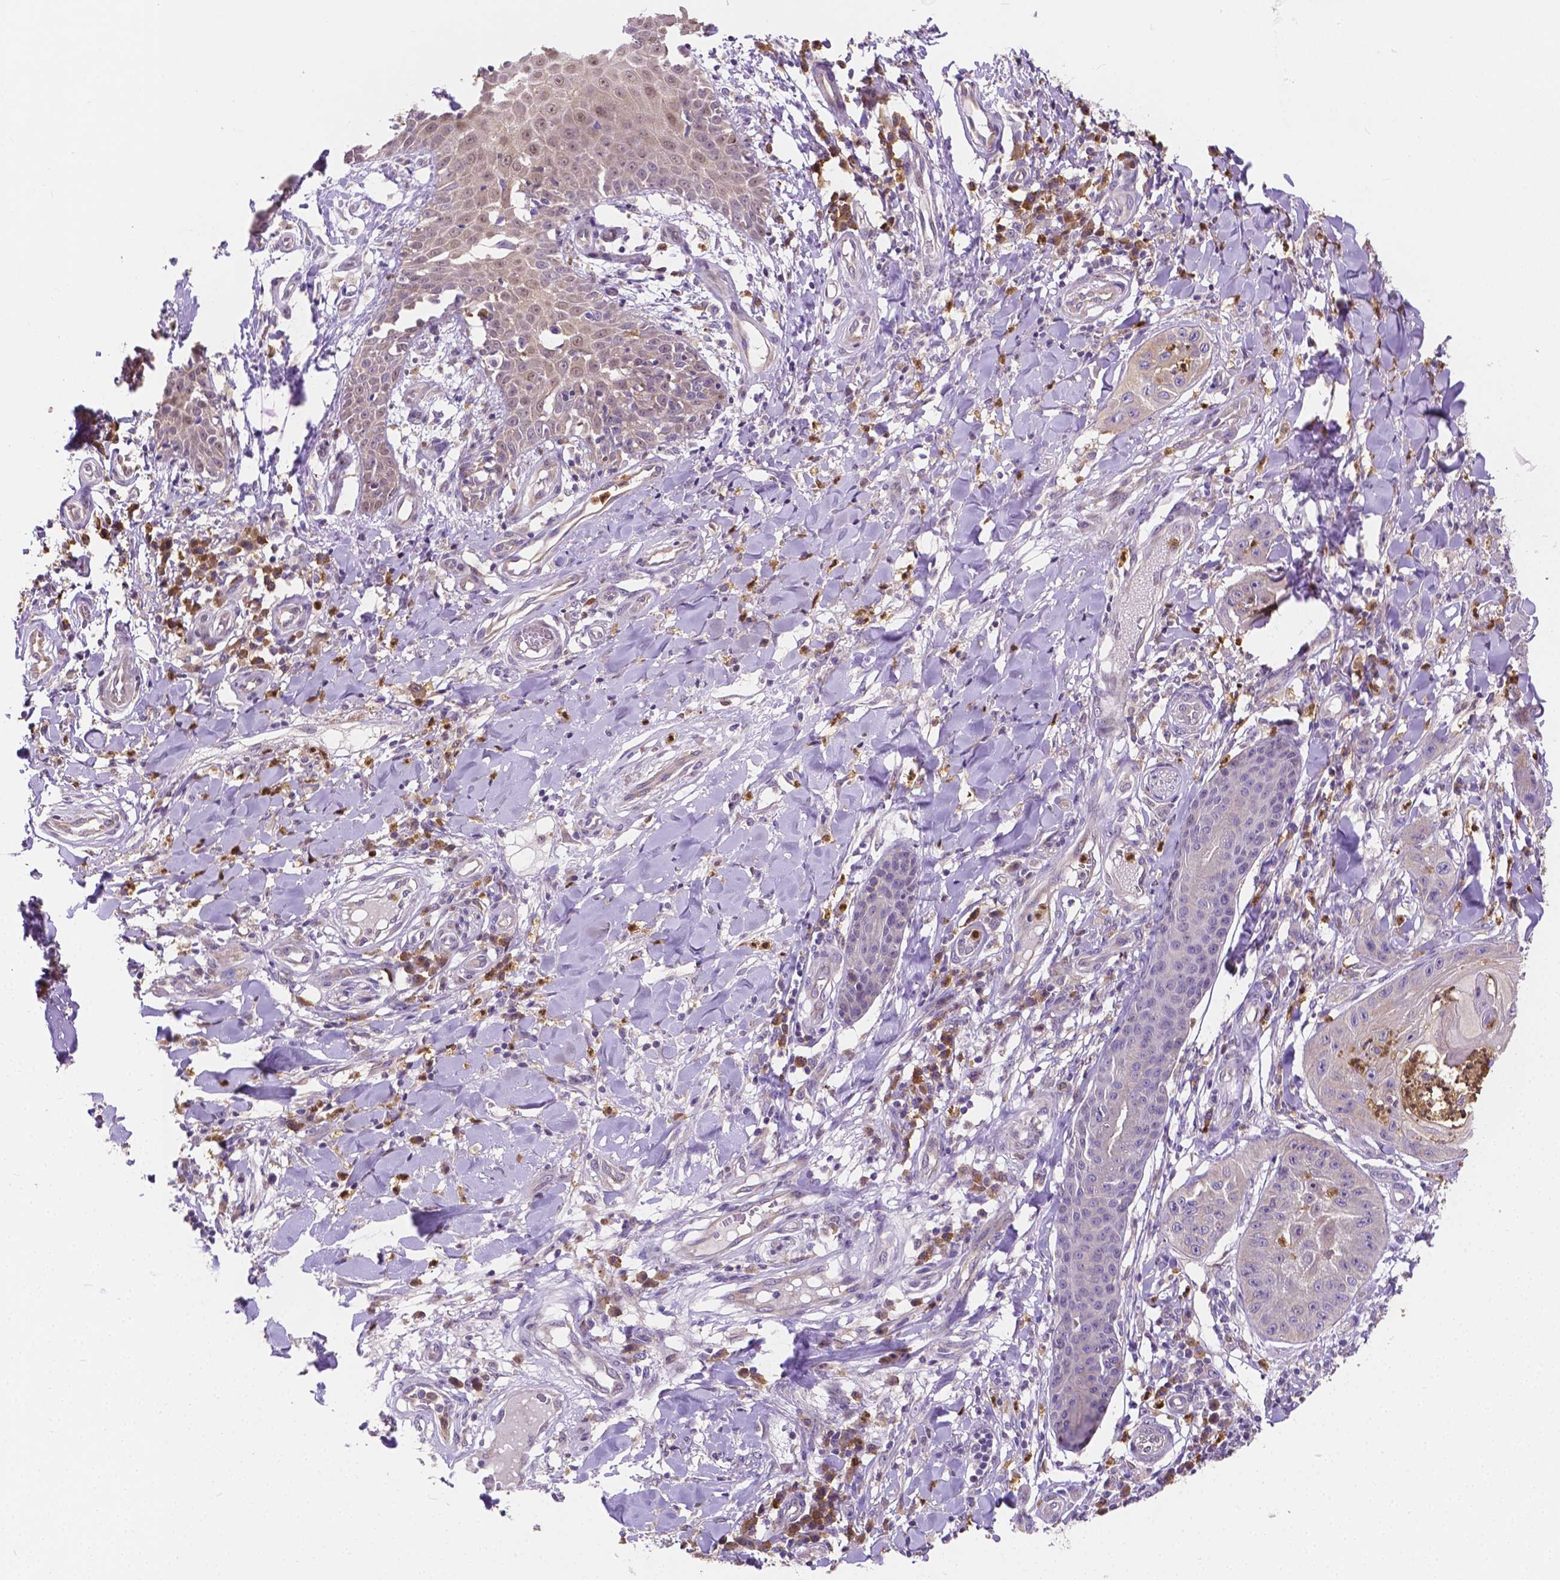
{"staining": {"intensity": "negative", "quantity": "none", "location": "none"}, "tissue": "skin cancer", "cell_type": "Tumor cells", "image_type": "cancer", "snomed": [{"axis": "morphology", "description": "Squamous cell carcinoma, NOS"}, {"axis": "topography", "description": "Skin"}], "caption": "IHC of human squamous cell carcinoma (skin) shows no expression in tumor cells.", "gene": "ZNRD2", "patient": {"sex": "male", "age": 70}}